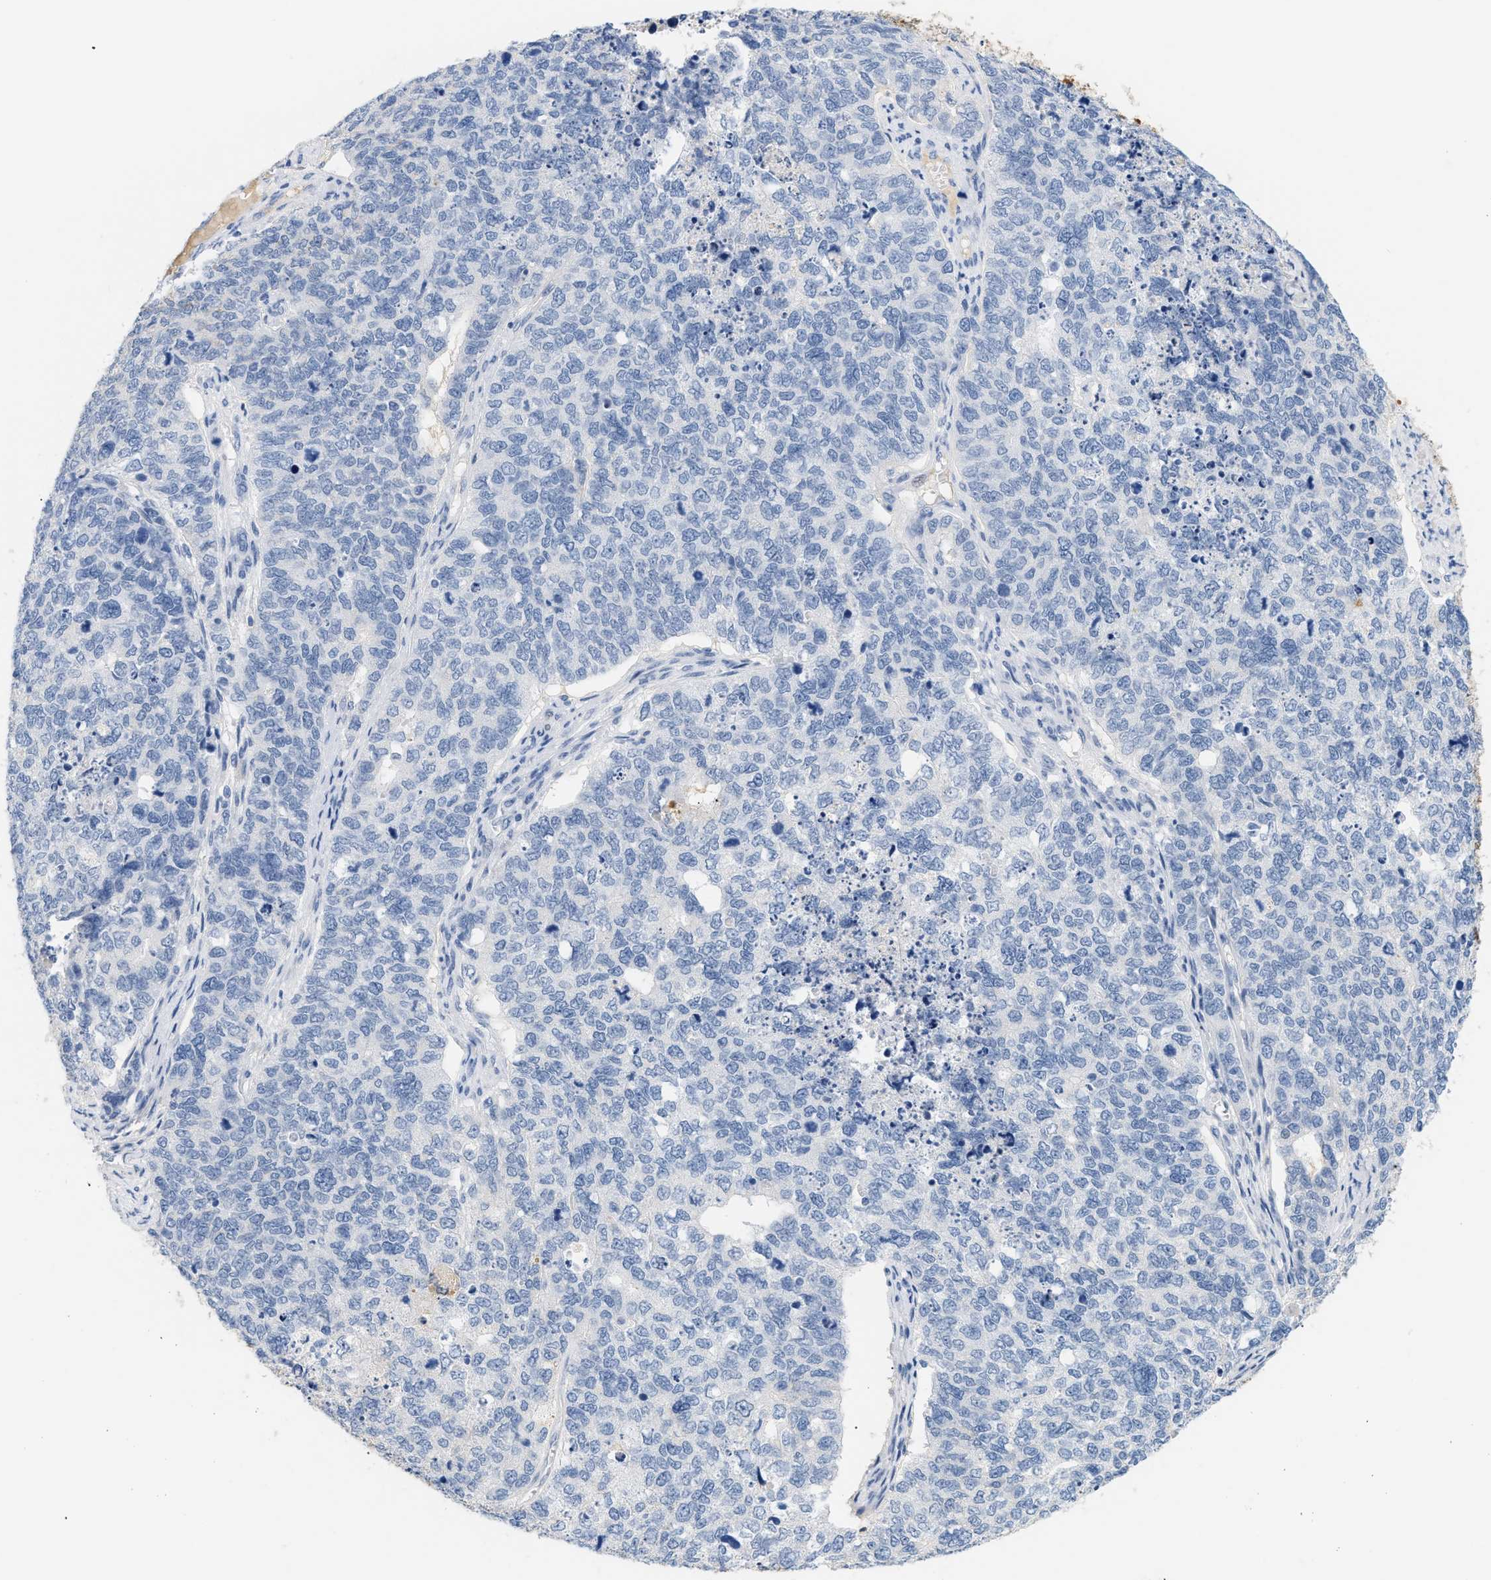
{"staining": {"intensity": "negative", "quantity": "none", "location": "none"}, "tissue": "cervical cancer", "cell_type": "Tumor cells", "image_type": "cancer", "snomed": [{"axis": "morphology", "description": "Squamous cell carcinoma, NOS"}, {"axis": "topography", "description": "Cervix"}], "caption": "Immunohistochemistry image of human squamous cell carcinoma (cervical) stained for a protein (brown), which displays no expression in tumor cells.", "gene": "CFH", "patient": {"sex": "female", "age": 63}}